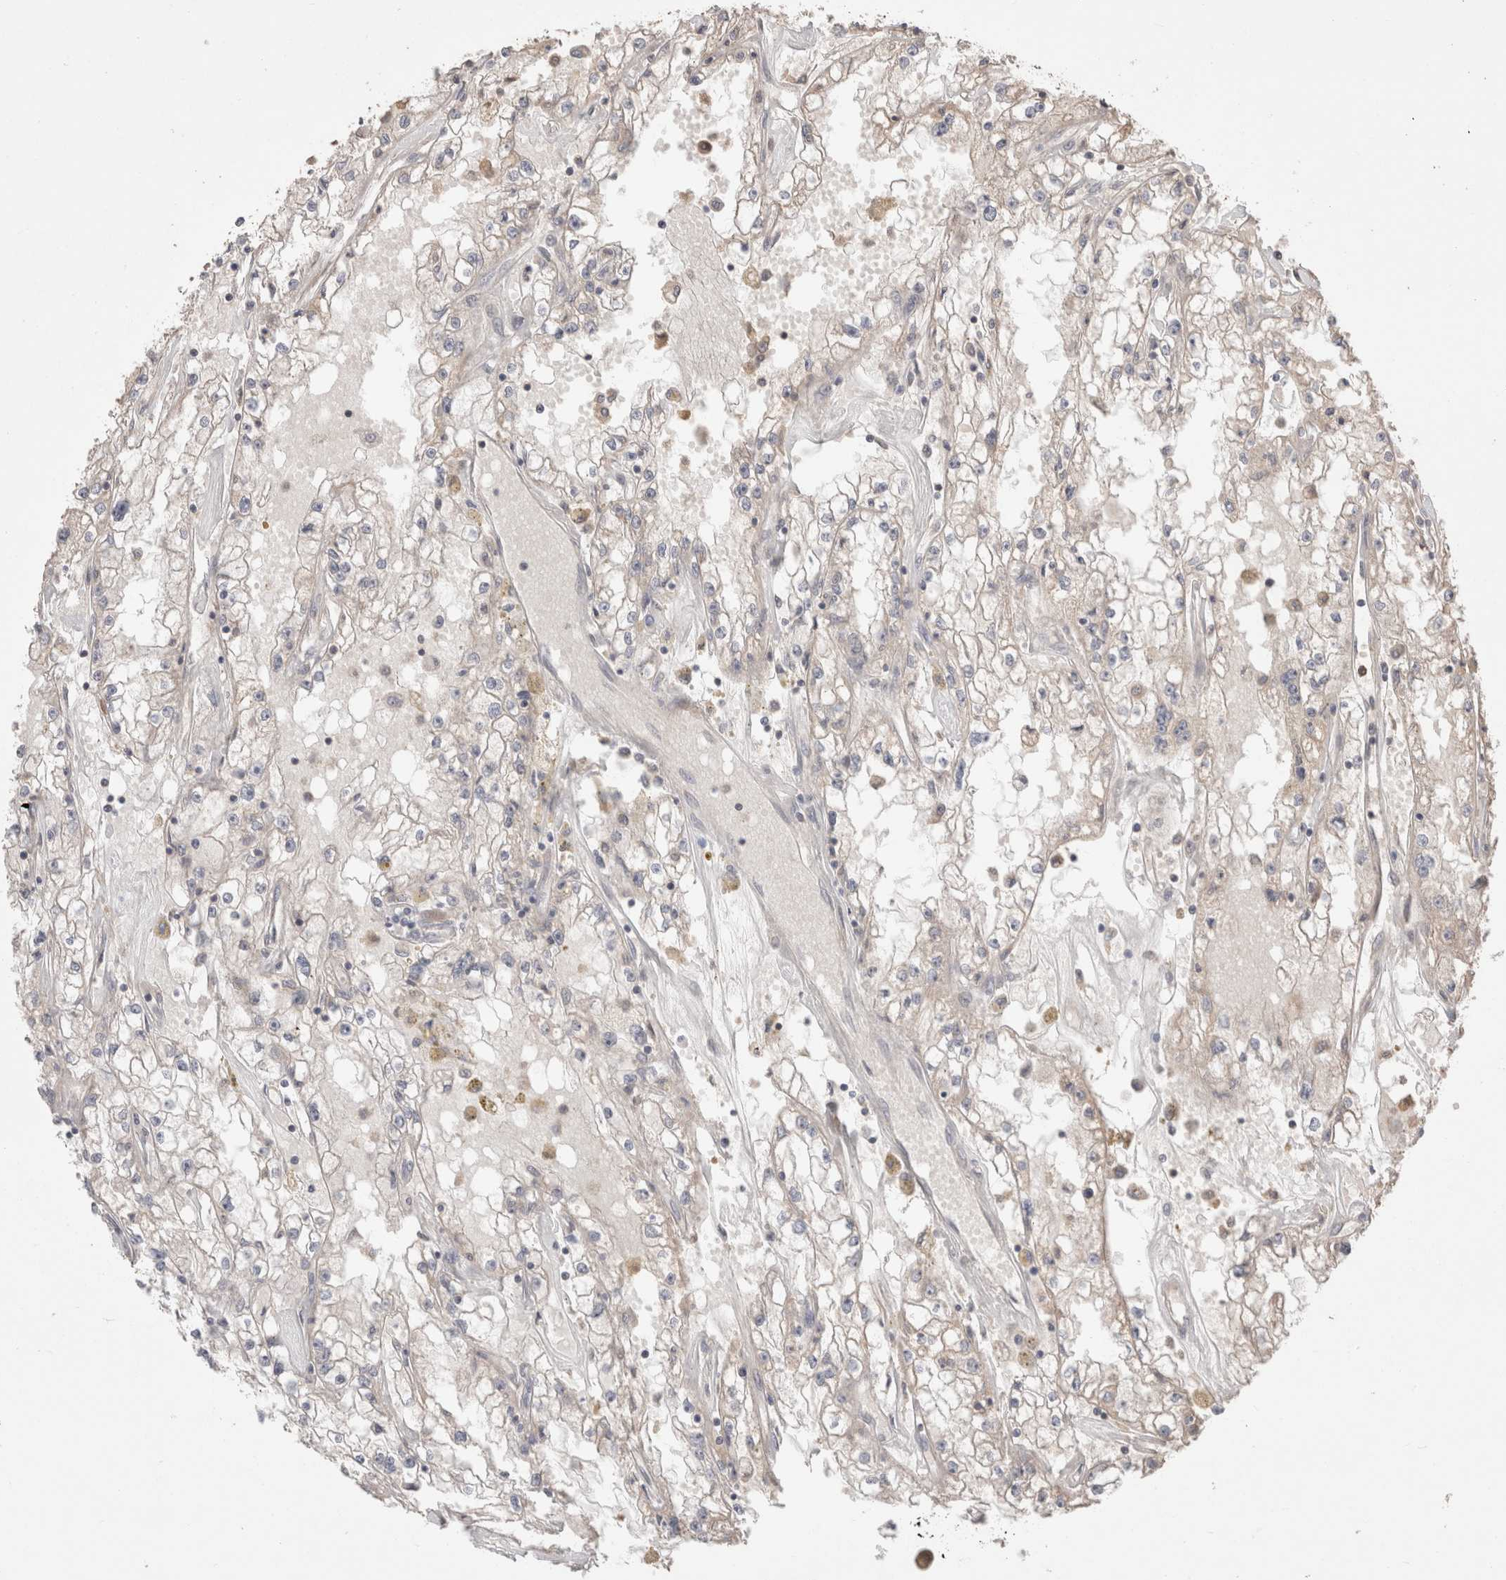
{"staining": {"intensity": "negative", "quantity": "none", "location": "none"}, "tissue": "renal cancer", "cell_type": "Tumor cells", "image_type": "cancer", "snomed": [{"axis": "morphology", "description": "Adenocarcinoma, NOS"}, {"axis": "topography", "description": "Kidney"}], "caption": "This is an immunohistochemistry histopathology image of renal cancer (adenocarcinoma). There is no expression in tumor cells.", "gene": "HROB", "patient": {"sex": "male", "age": 56}}